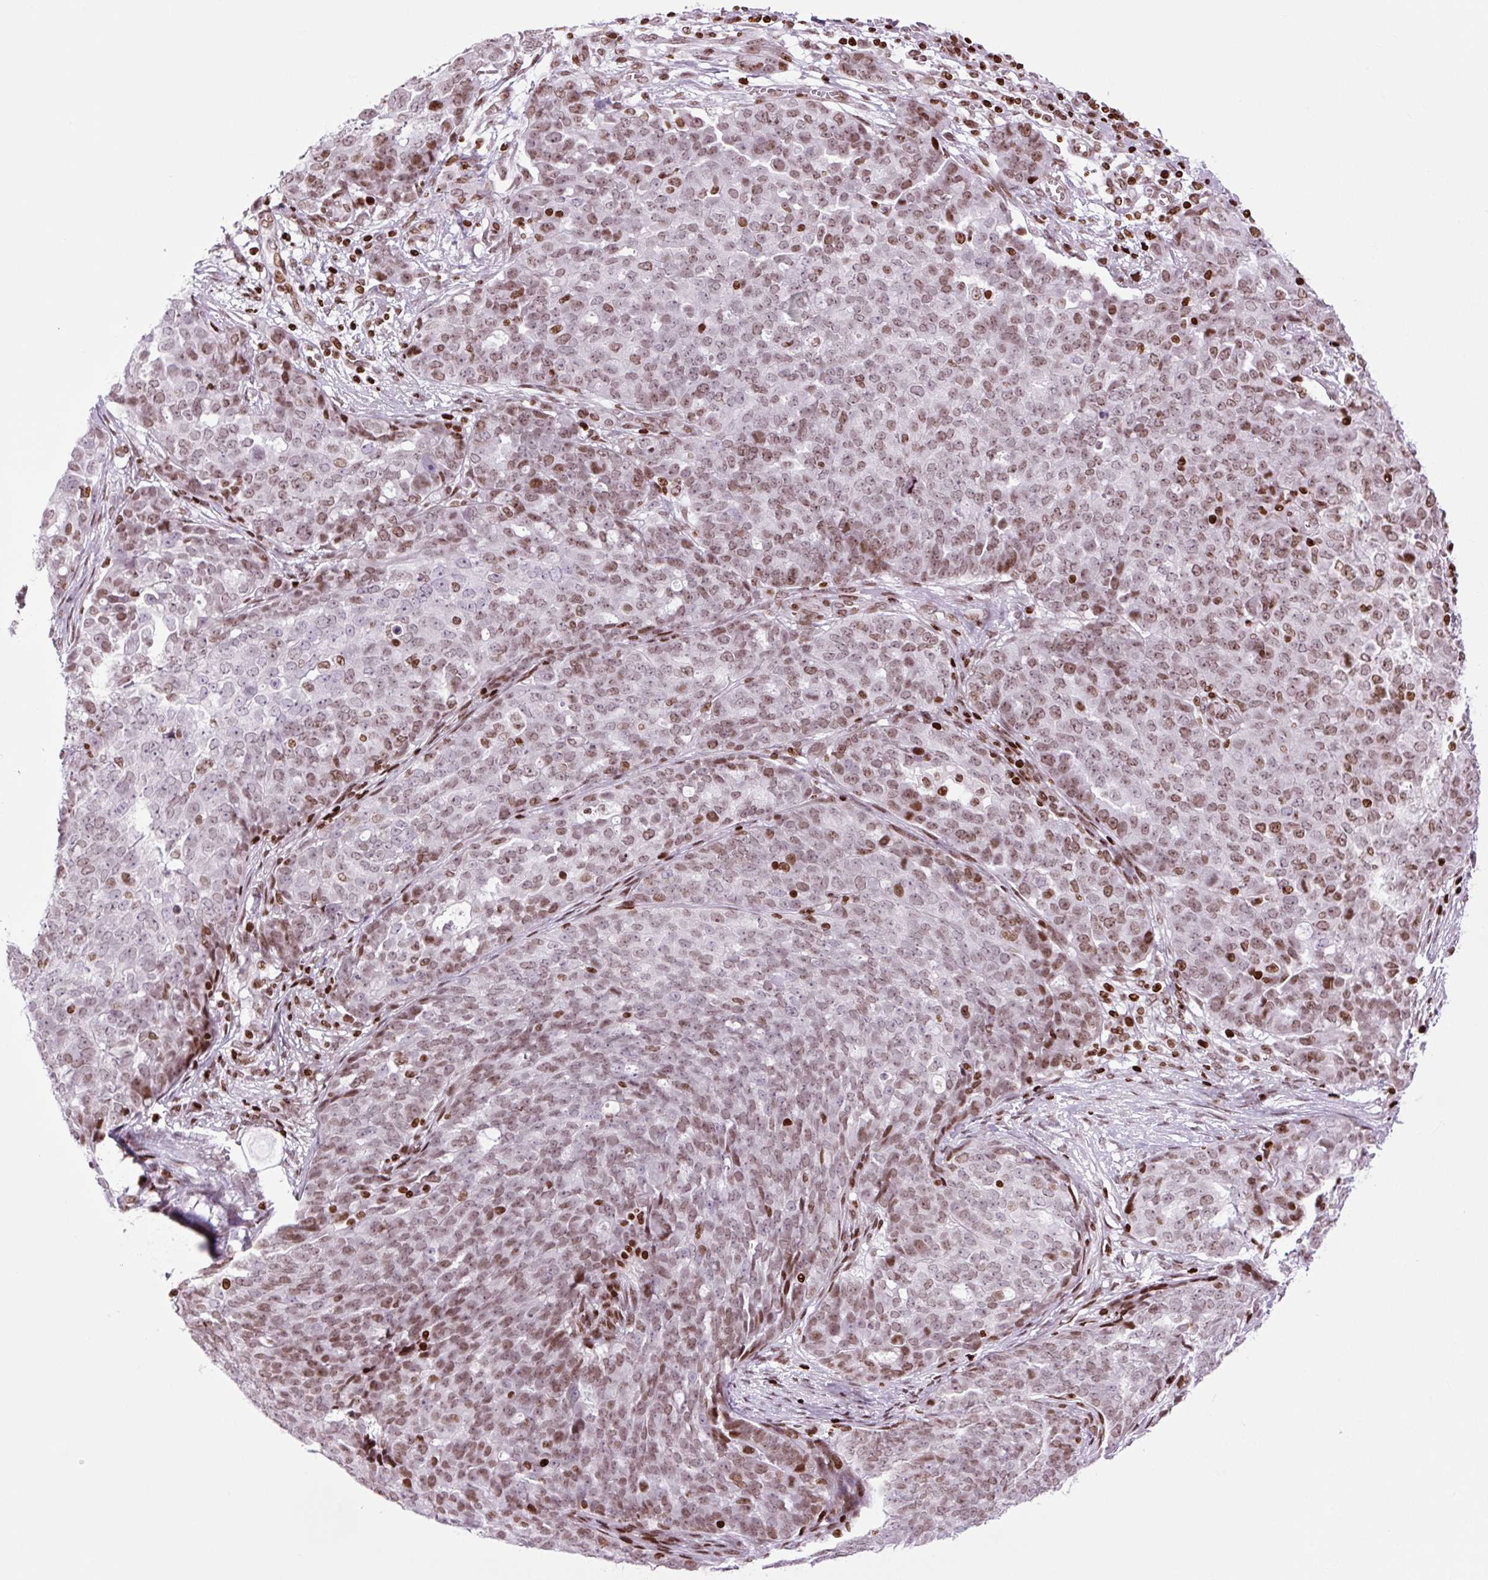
{"staining": {"intensity": "moderate", "quantity": ">75%", "location": "nuclear"}, "tissue": "ovarian cancer", "cell_type": "Tumor cells", "image_type": "cancer", "snomed": [{"axis": "morphology", "description": "Cystadenocarcinoma, serous, NOS"}, {"axis": "topography", "description": "Soft tissue"}, {"axis": "topography", "description": "Ovary"}], "caption": "An immunohistochemistry image of tumor tissue is shown. Protein staining in brown labels moderate nuclear positivity in serous cystadenocarcinoma (ovarian) within tumor cells.", "gene": "H1-3", "patient": {"sex": "female", "age": 57}}